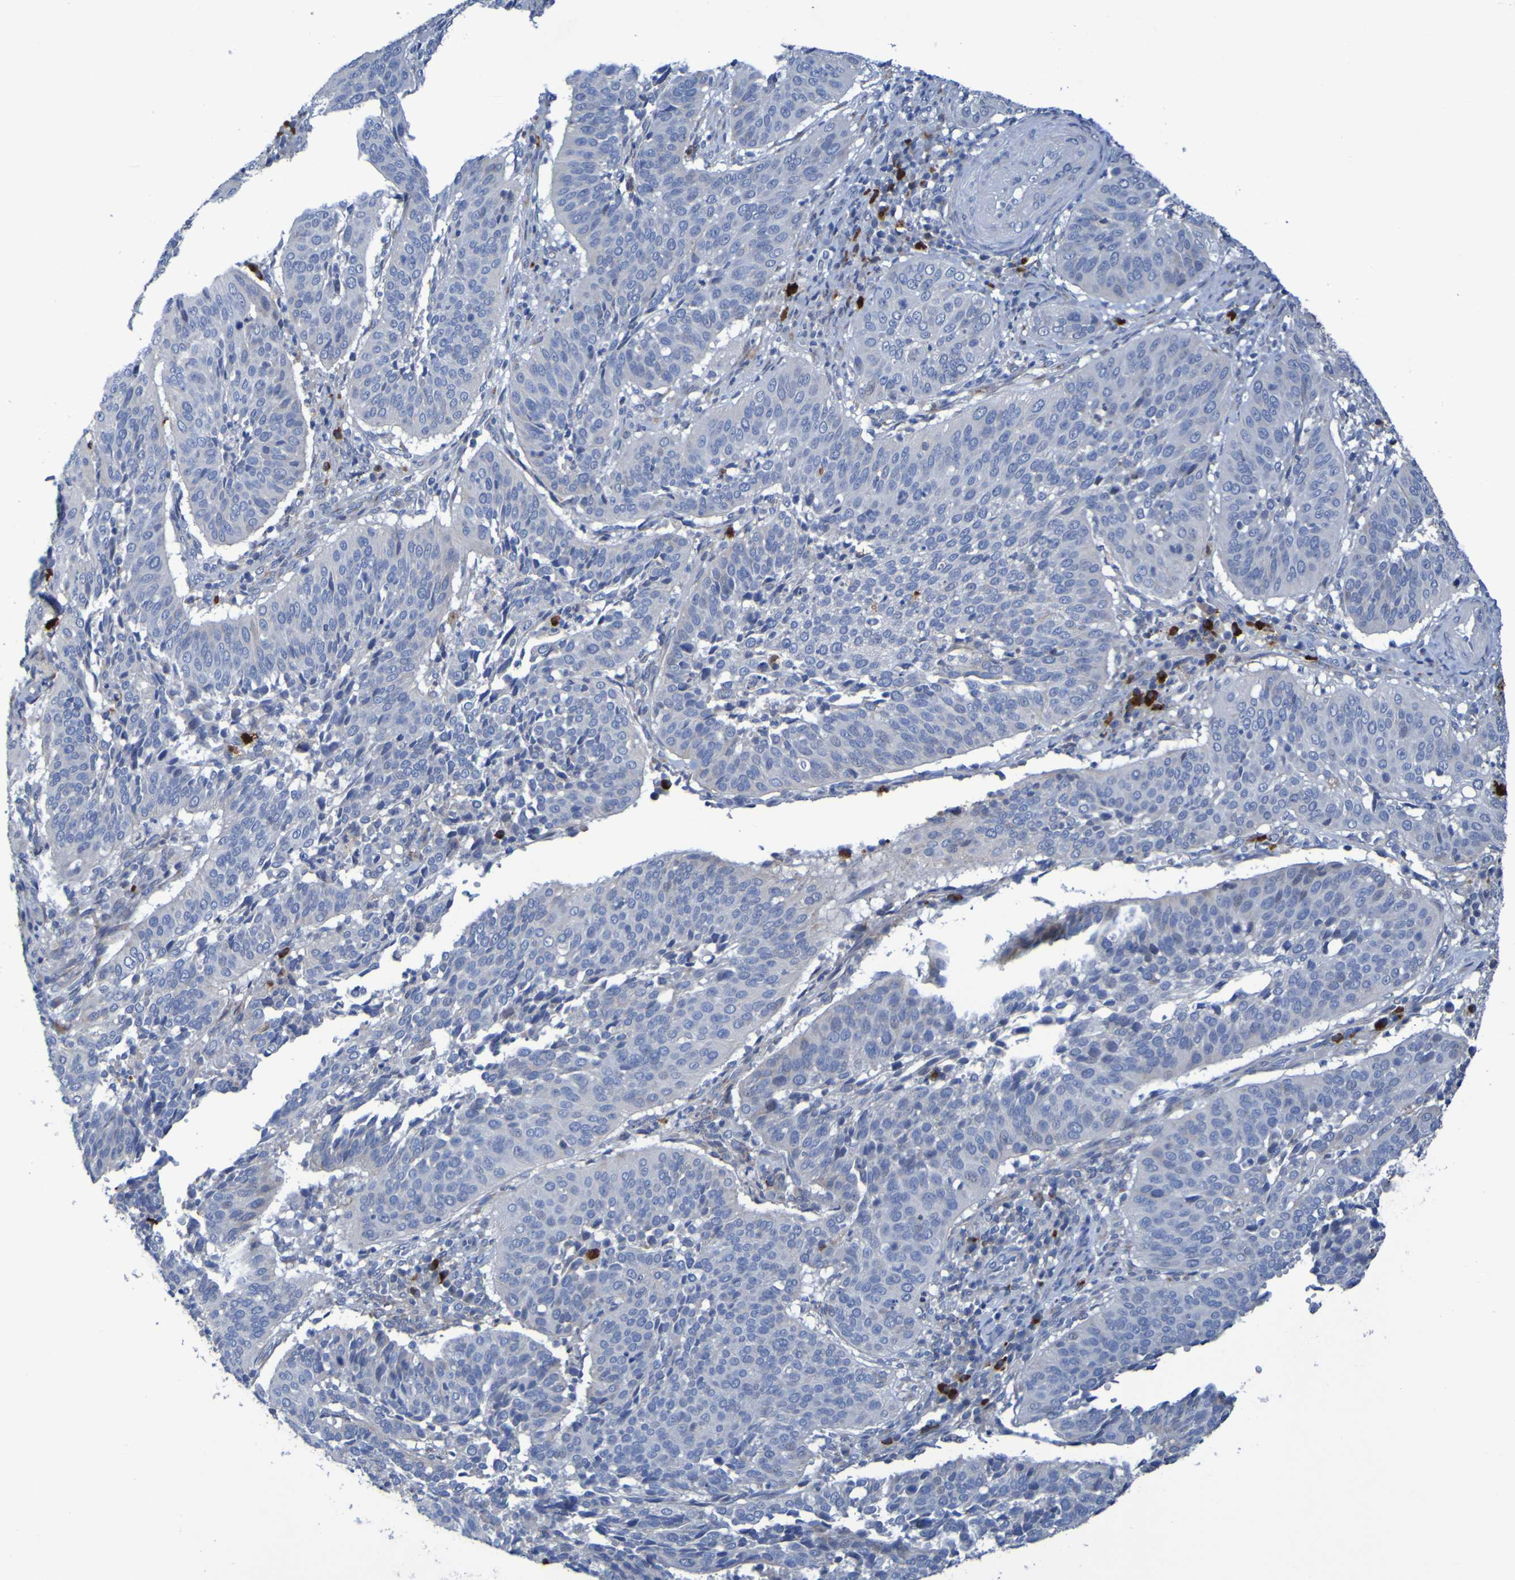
{"staining": {"intensity": "negative", "quantity": "none", "location": "none"}, "tissue": "cervical cancer", "cell_type": "Tumor cells", "image_type": "cancer", "snomed": [{"axis": "morphology", "description": "Normal tissue, NOS"}, {"axis": "morphology", "description": "Squamous cell carcinoma, NOS"}, {"axis": "topography", "description": "Cervix"}], "caption": "Tumor cells are negative for protein expression in human cervical cancer (squamous cell carcinoma).", "gene": "C11orf24", "patient": {"sex": "female", "age": 39}}